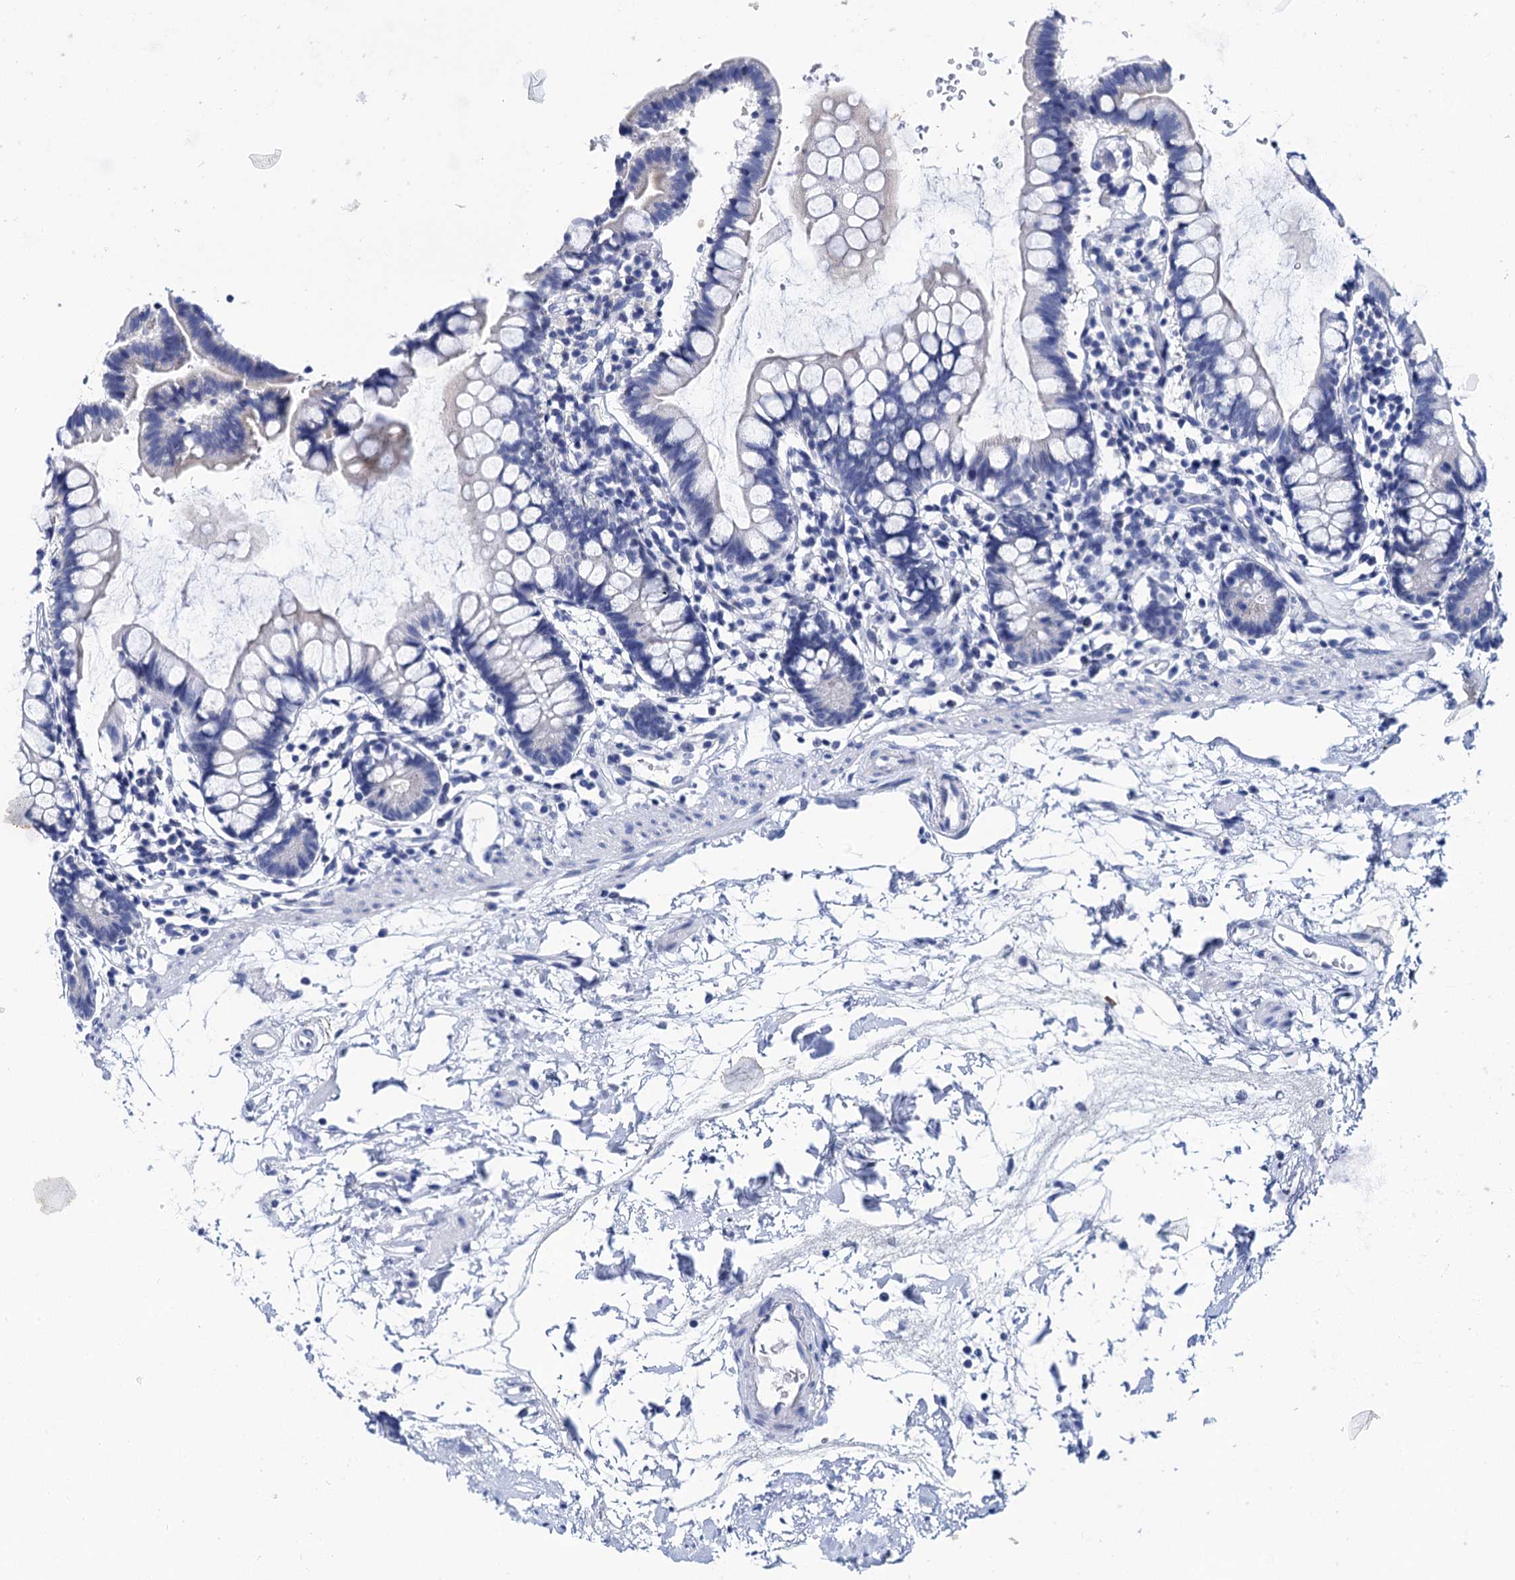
{"staining": {"intensity": "negative", "quantity": "none", "location": "none"}, "tissue": "small intestine", "cell_type": "Glandular cells", "image_type": "normal", "snomed": [{"axis": "morphology", "description": "Normal tissue, NOS"}, {"axis": "topography", "description": "Small intestine"}], "caption": "Immunohistochemical staining of normal human small intestine shows no significant expression in glandular cells.", "gene": "LYPD3", "patient": {"sex": "female", "age": 84}}